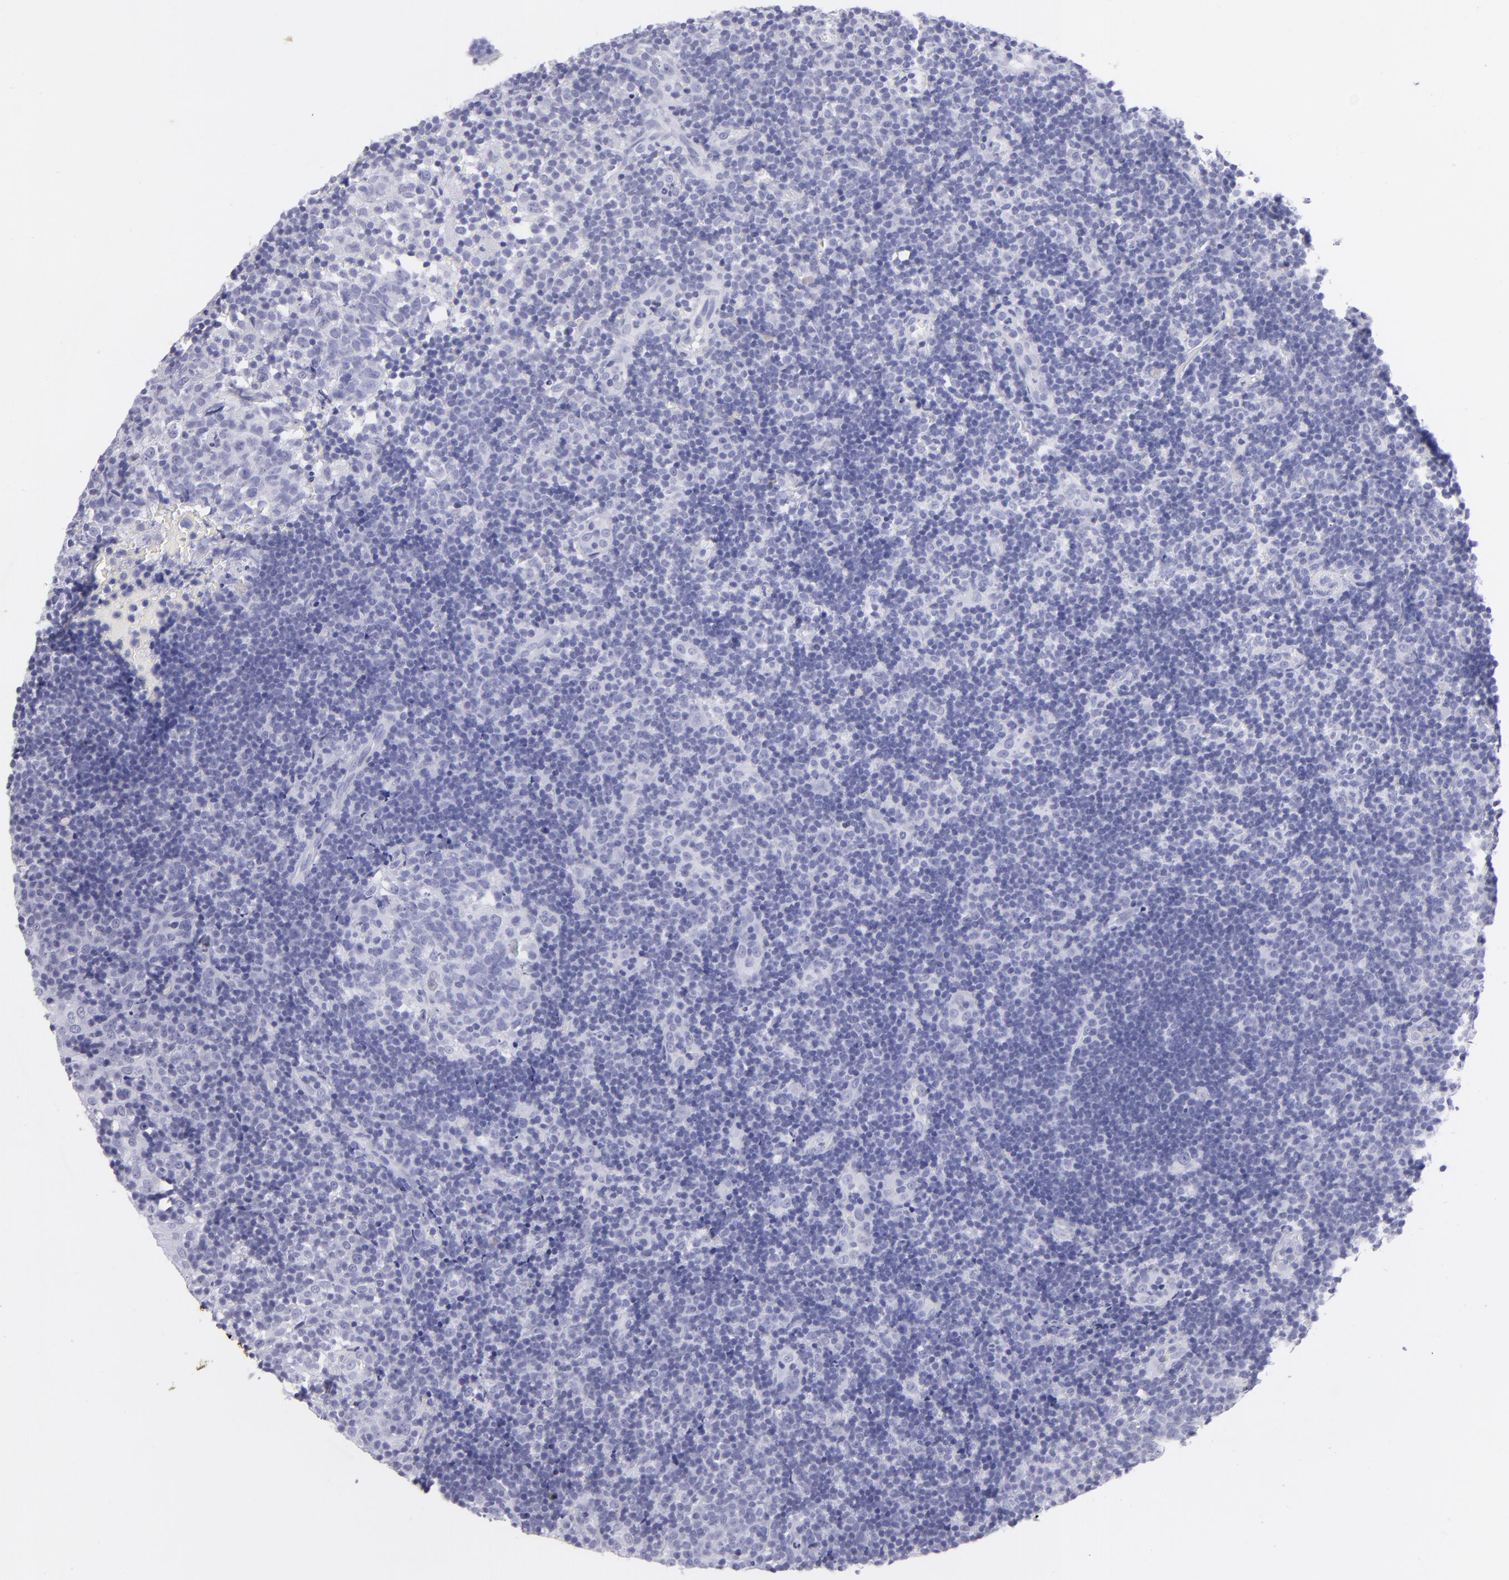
{"staining": {"intensity": "negative", "quantity": "none", "location": "none"}, "tissue": "tonsil", "cell_type": "Germinal center cells", "image_type": "normal", "snomed": [{"axis": "morphology", "description": "Normal tissue, NOS"}, {"axis": "topography", "description": "Tonsil"}], "caption": "Immunohistochemistry (IHC) image of unremarkable tonsil stained for a protein (brown), which demonstrates no expression in germinal center cells.", "gene": "PIP", "patient": {"sex": "female", "age": 40}}